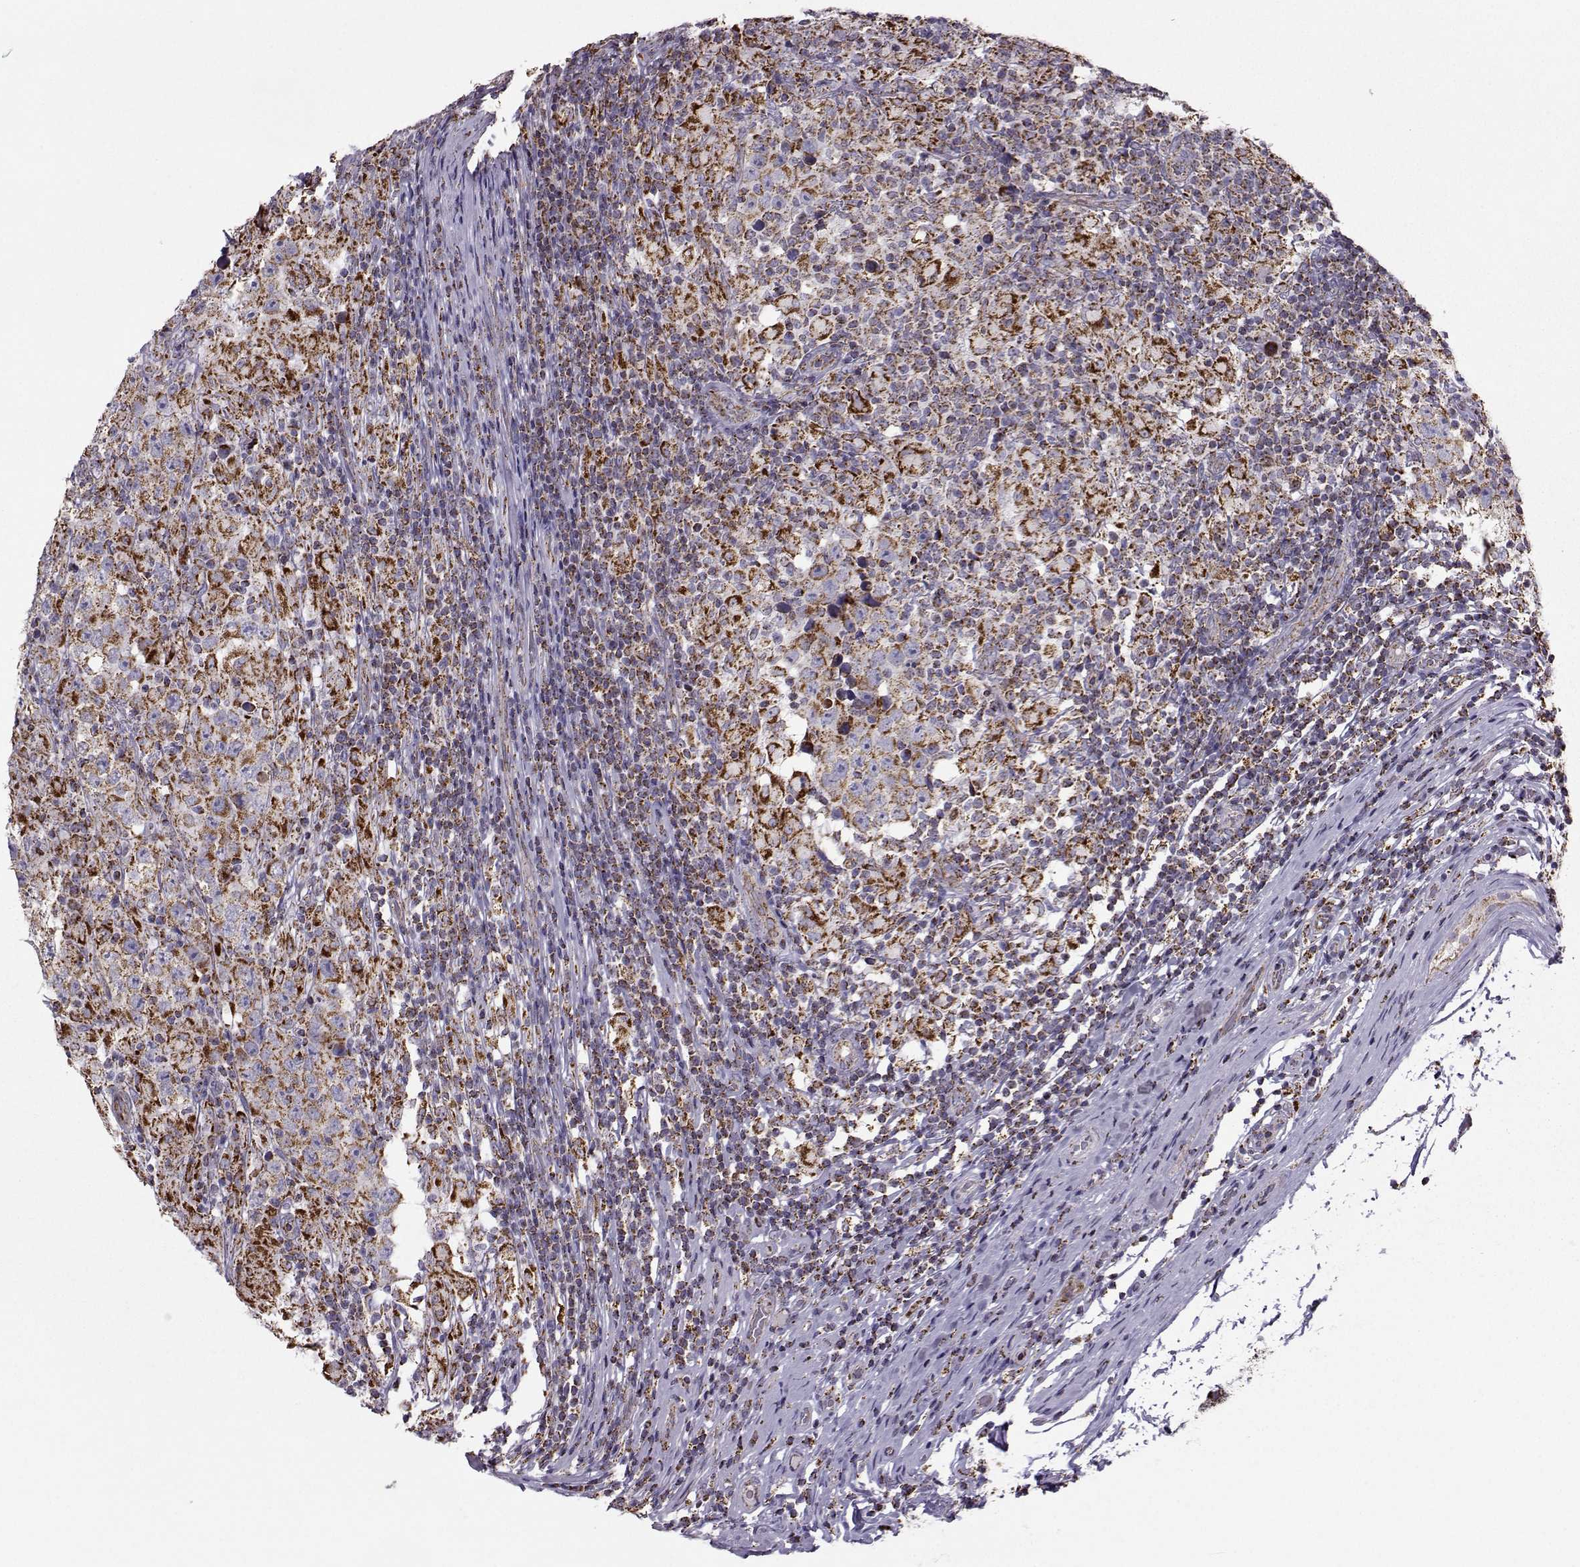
{"staining": {"intensity": "strong", "quantity": ">75%", "location": "cytoplasmic/membranous"}, "tissue": "testis cancer", "cell_type": "Tumor cells", "image_type": "cancer", "snomed": [{"axis": "morphology", "description": "Seminoma, NOS"}, {"axis": "morphology", "description": "Carcinoma, Embryonal, NOS"}, {"axis": "topography", "description": "Testis"}], "caption": "Testis cancer stained for a protein (brown) shows strong cytoplasmic/membranous positive positivity in approximately >75% of tumor cells.", "gene": "NECAB3", "patient": {"sex": "male", "age": 41}}